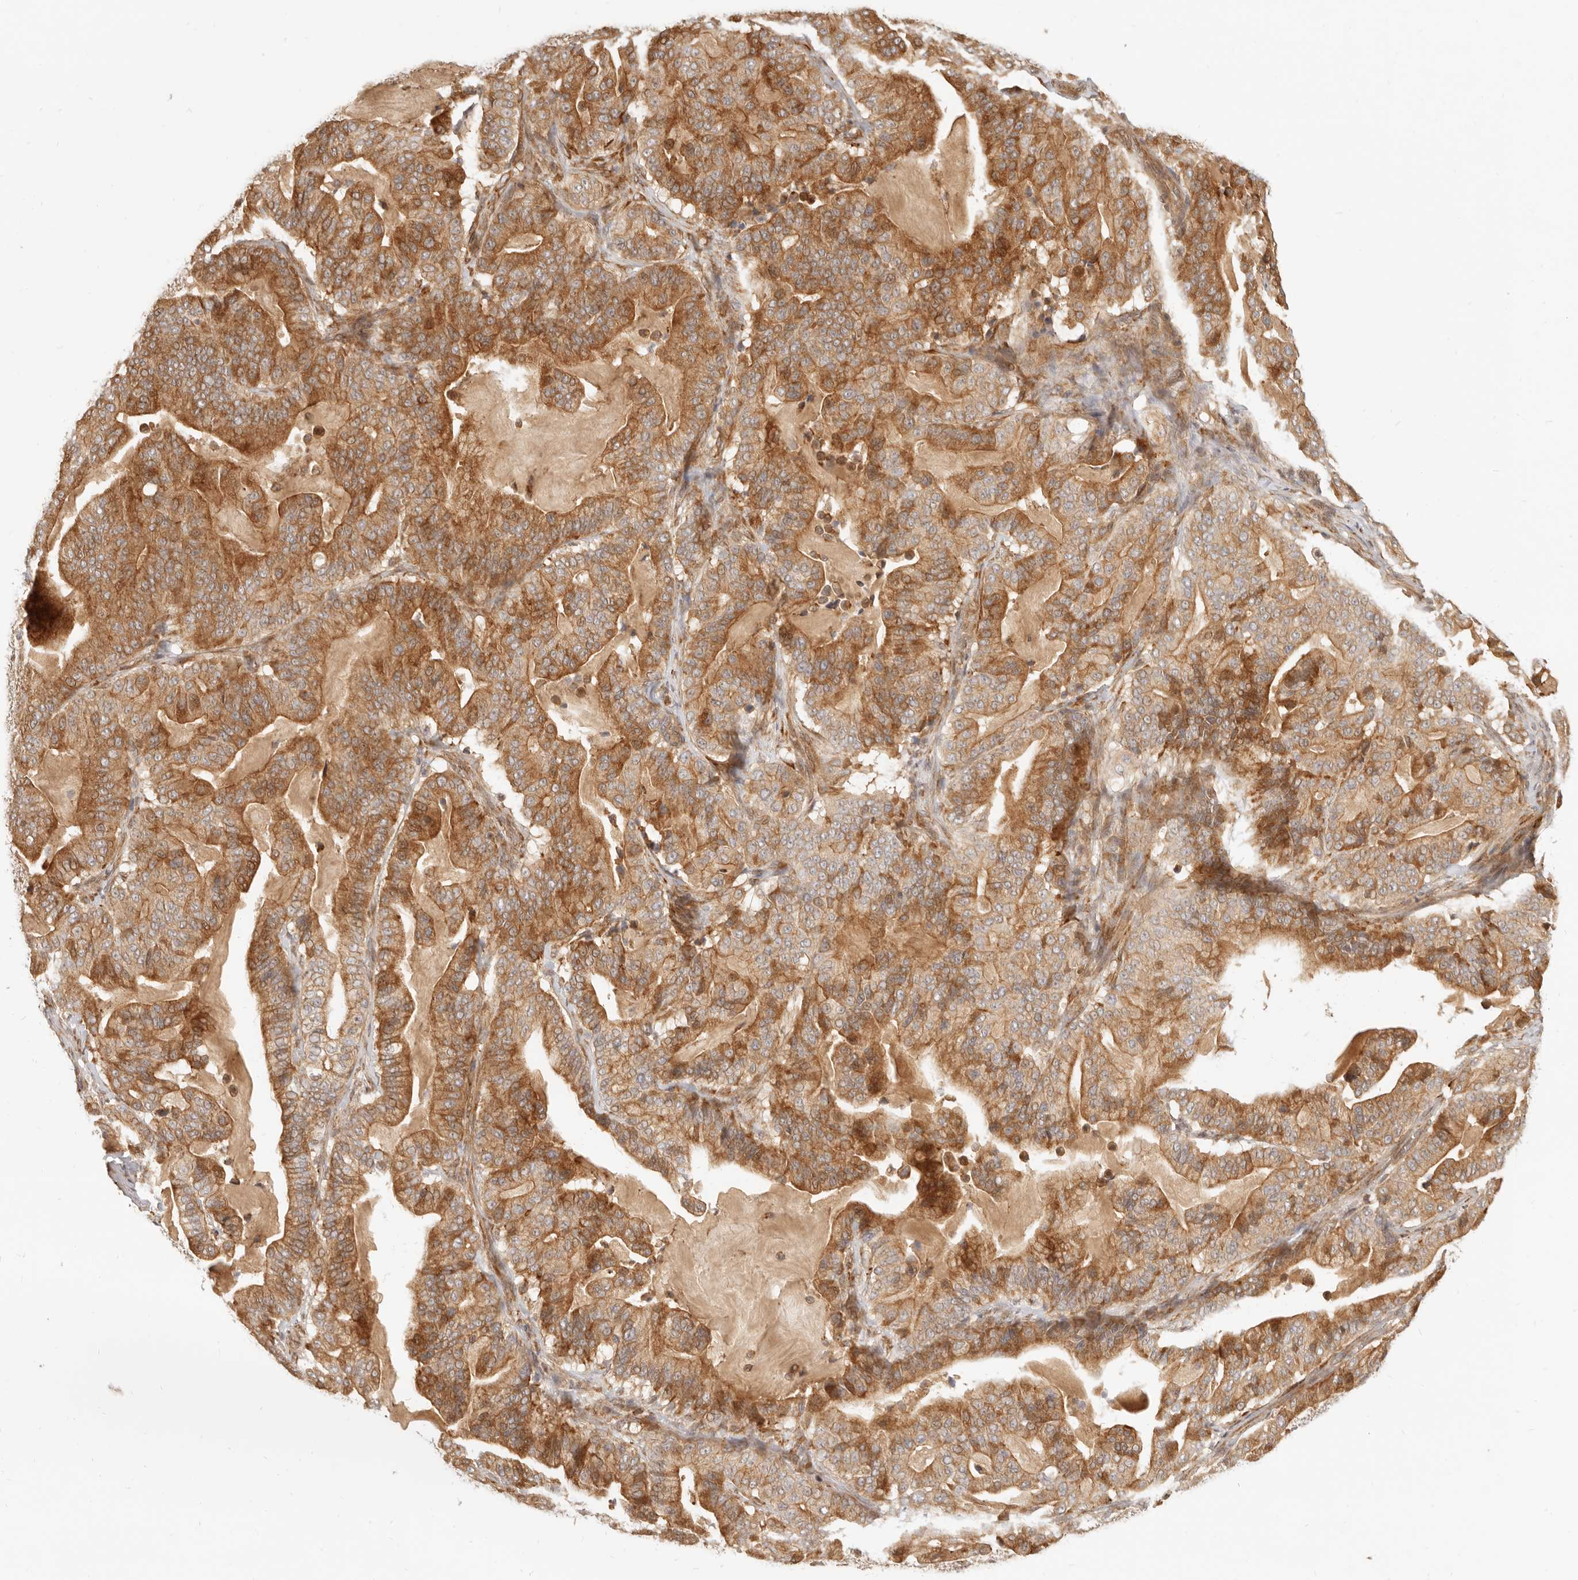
{"staining": {"intensity": "strong", "quantity": ">75%", "location": "cytoplasmic/membranous"}, "tissue": "pancreatic cancer", "cell_type": "Tumor cells", "image_type": "cancer", "snomed": [{"axis": "morphology", "description": "Adenocarcinoma, NOS"}, {"axis": "topography", "description": "Pancreas"}], "caption": "IHC staining of adenocarcinoma (pancreatic), which exhibits high levels of strong cytoplasmic/membranous positivity in about >75% of tumor cells indicating strong cytoplasmic/membranous protein positivity. The staining was performed using DAB (3,3'-diaminobenzidine) (brown) for protein detection and nuclei were counterstained in hematoxylin (blue).", "gene": "TUFT1", "patient": {"sex": "male", "age": 63}}